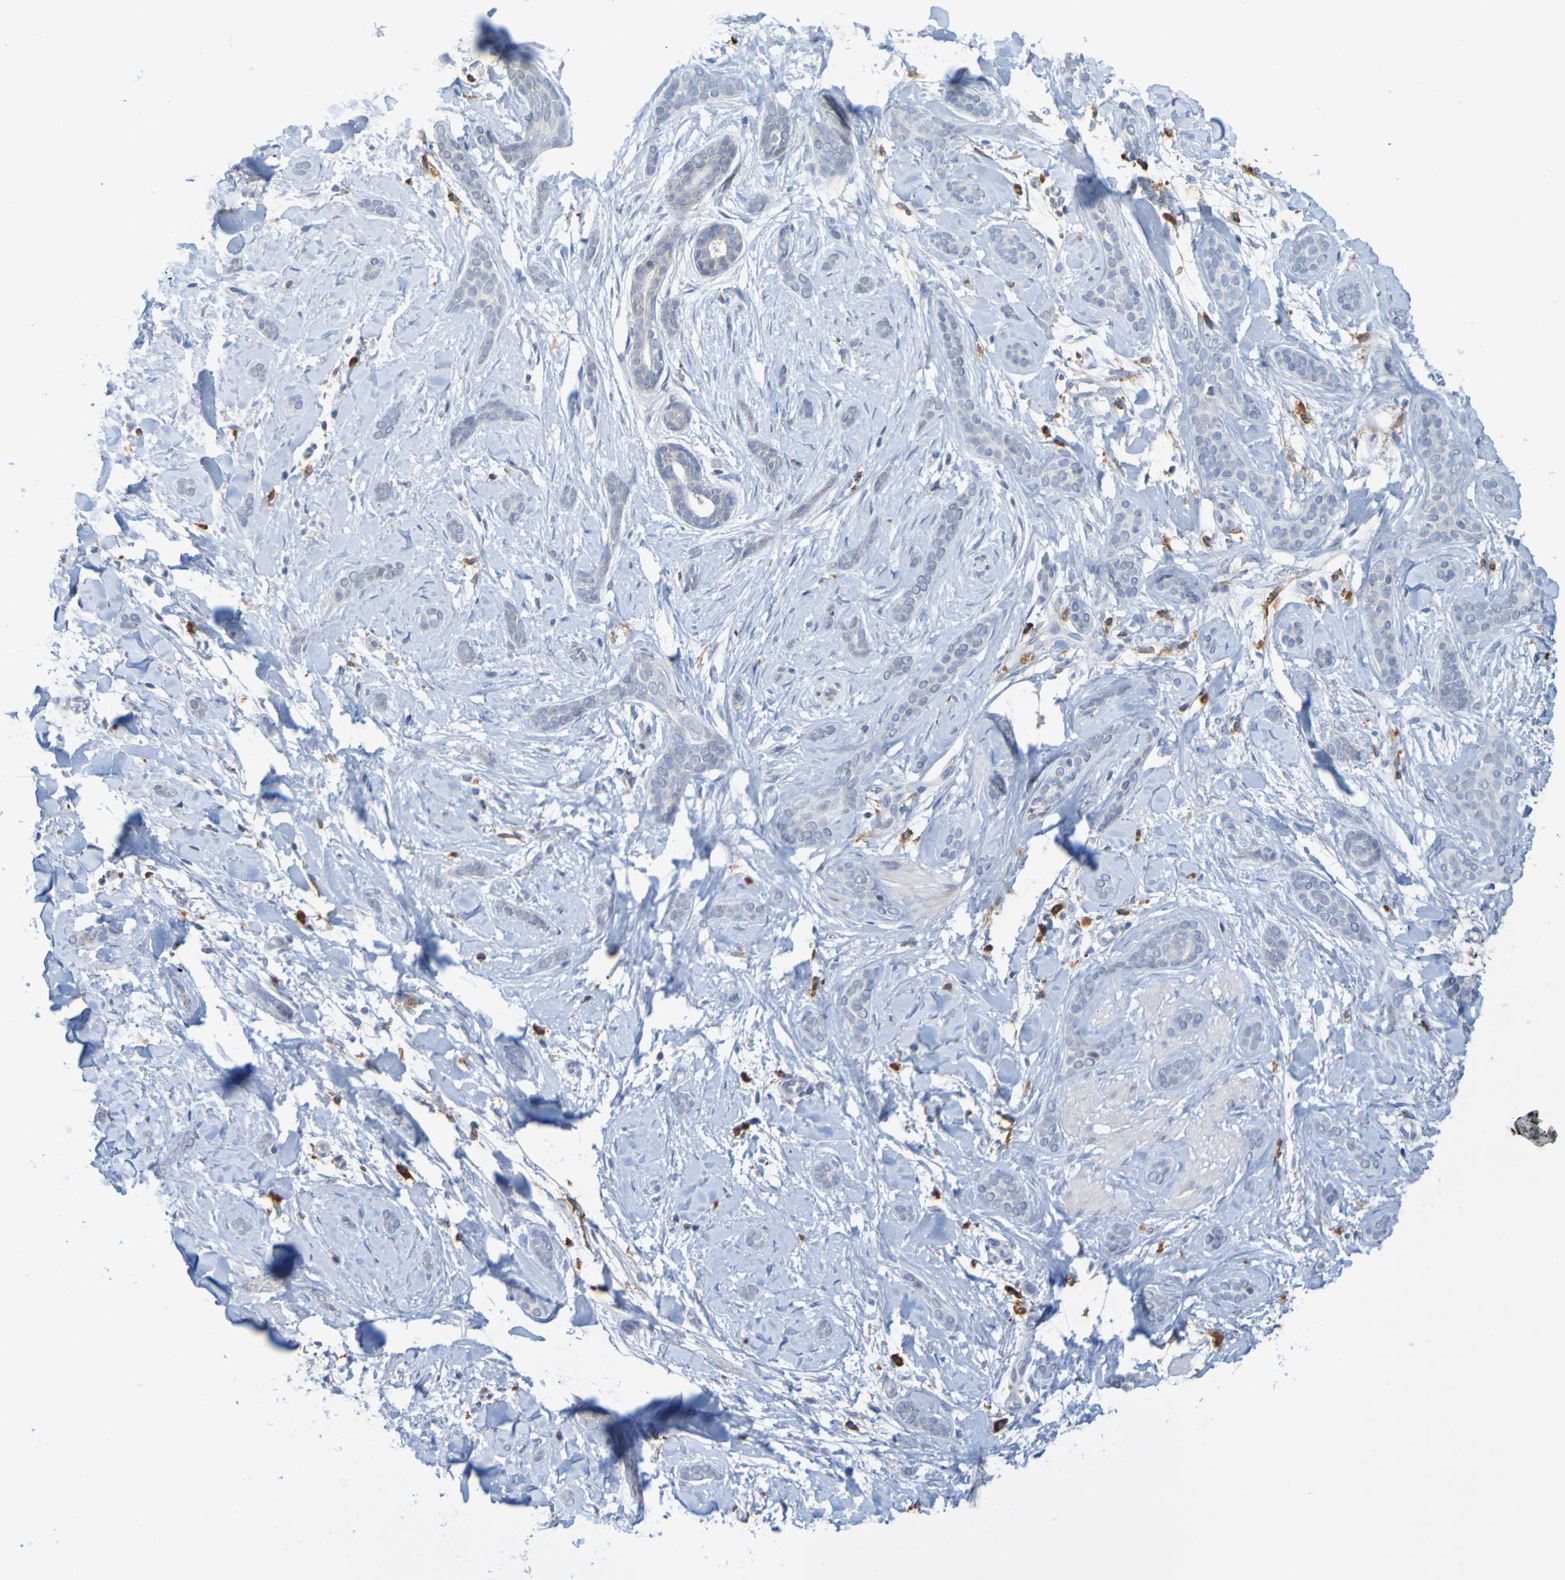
{"staining": {"intensity": "negative", "quantity": "none", "location": "none"}, "tissue": "skin cancer", "cell_type": "Tumor cells", "image_type": "cancer", "snomed": [{"axis": "morphology", "description": "Basal cell carcinoma"}, {"axis": "morphology", "description": "Adnexal tumor, benign"}, {"axis": "topography", "description": "Skin"}], "caption": "DAB (3,3'-diaminobenzidine) immunohistochemical staining of skin cancer (basal cell carcinoma) reveals no significant expression in tumor cells.", "gene": "LILRB5", "patient": {"sex": "female", "age": 42}}